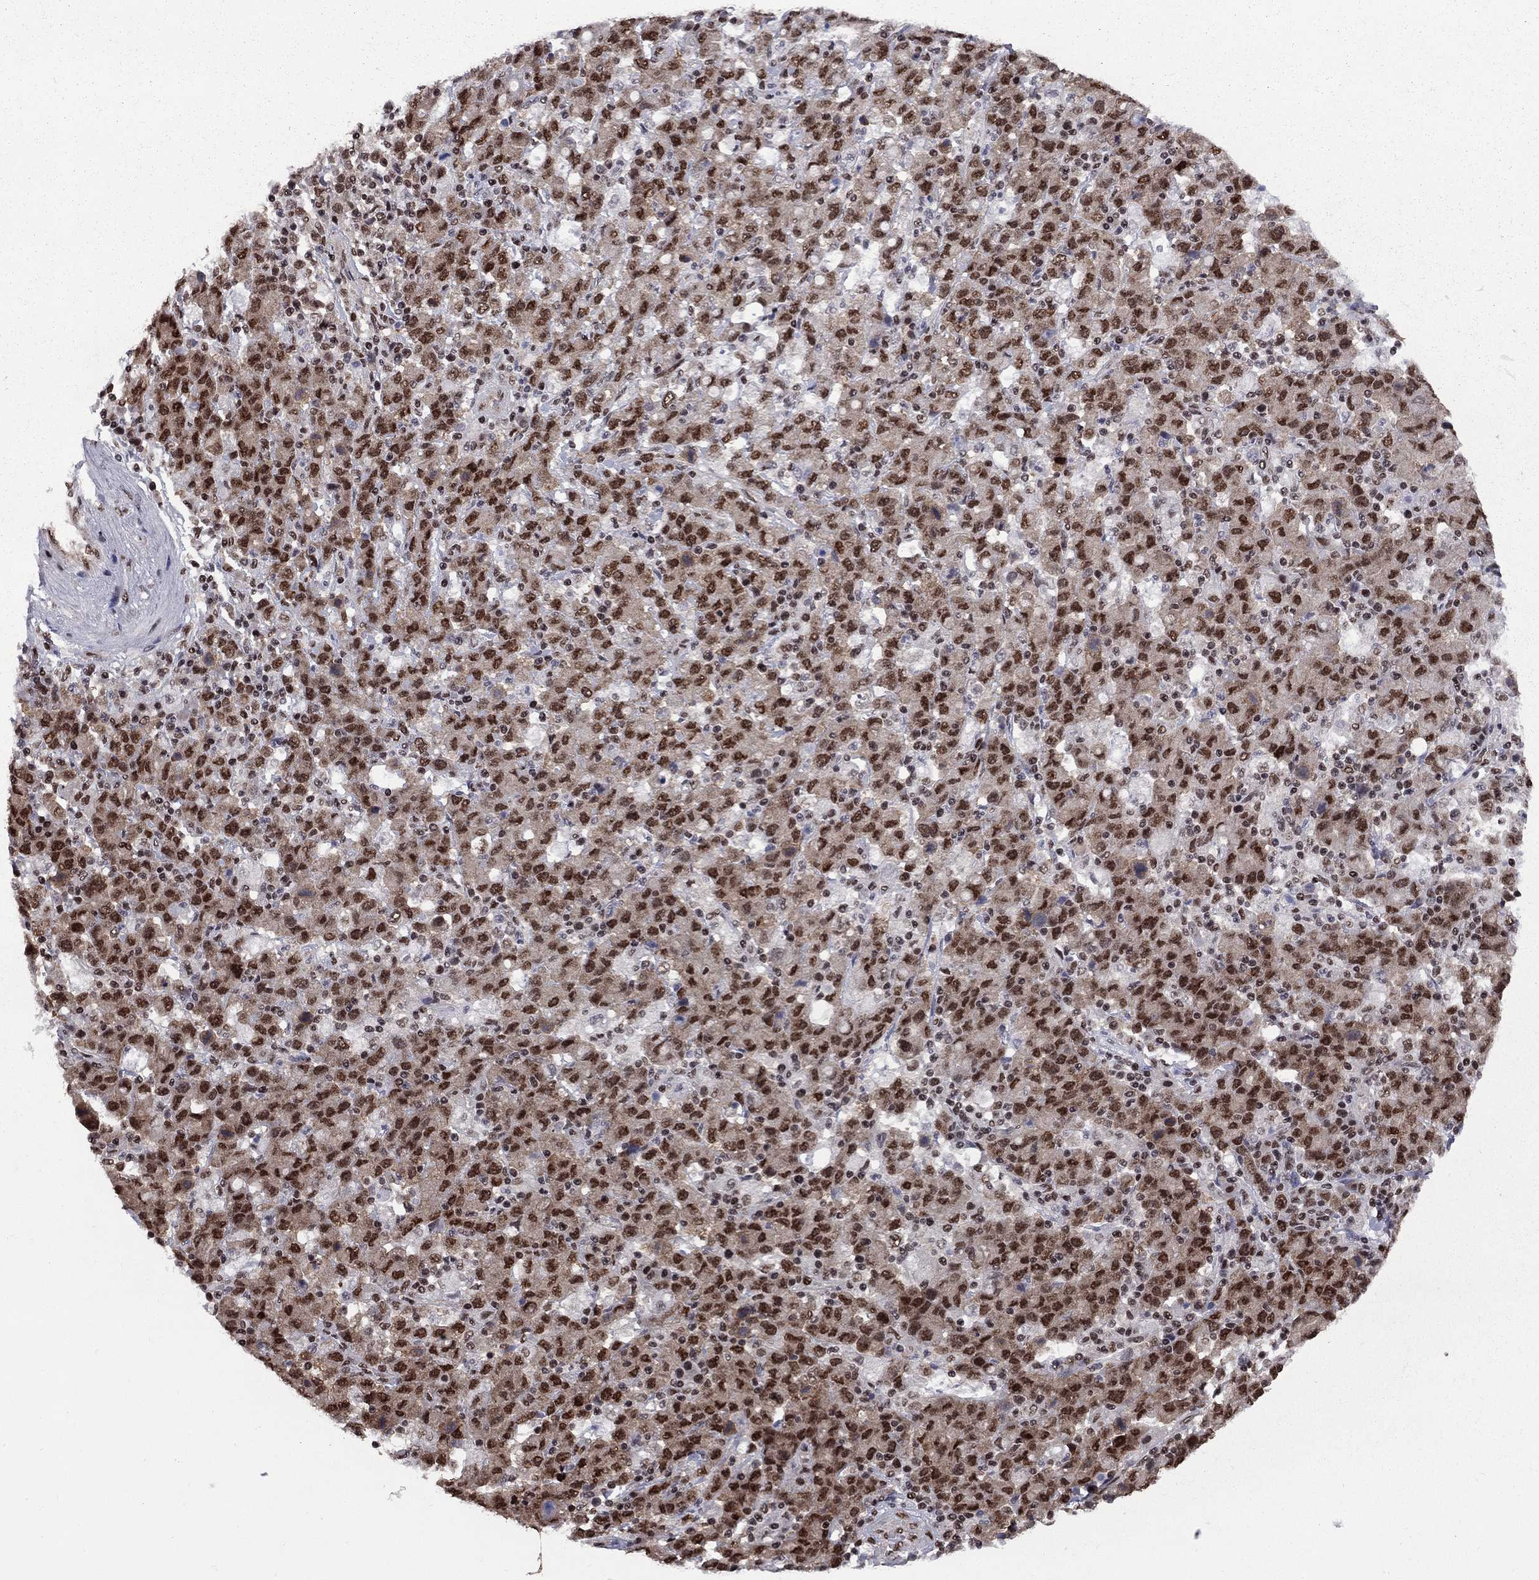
{"staining": {"intensity": "strong", "quantity": ">75%", "location": "nuclear"}, "tissue": "stomach cancer", "cell_type": "Tumor cells", "image_type": "cancer", "snomed": [{"axis": "morphology", "description": "Adenocarcinoma, NOS"}, {"axis": "topography", "description": "Stomach, upper"}], "caption": "Human stomach cancer stained with a protein marker shows strong staining in tumor cells.", "gene": "MED25", "patient": {"sex": "male", "age": 69}}